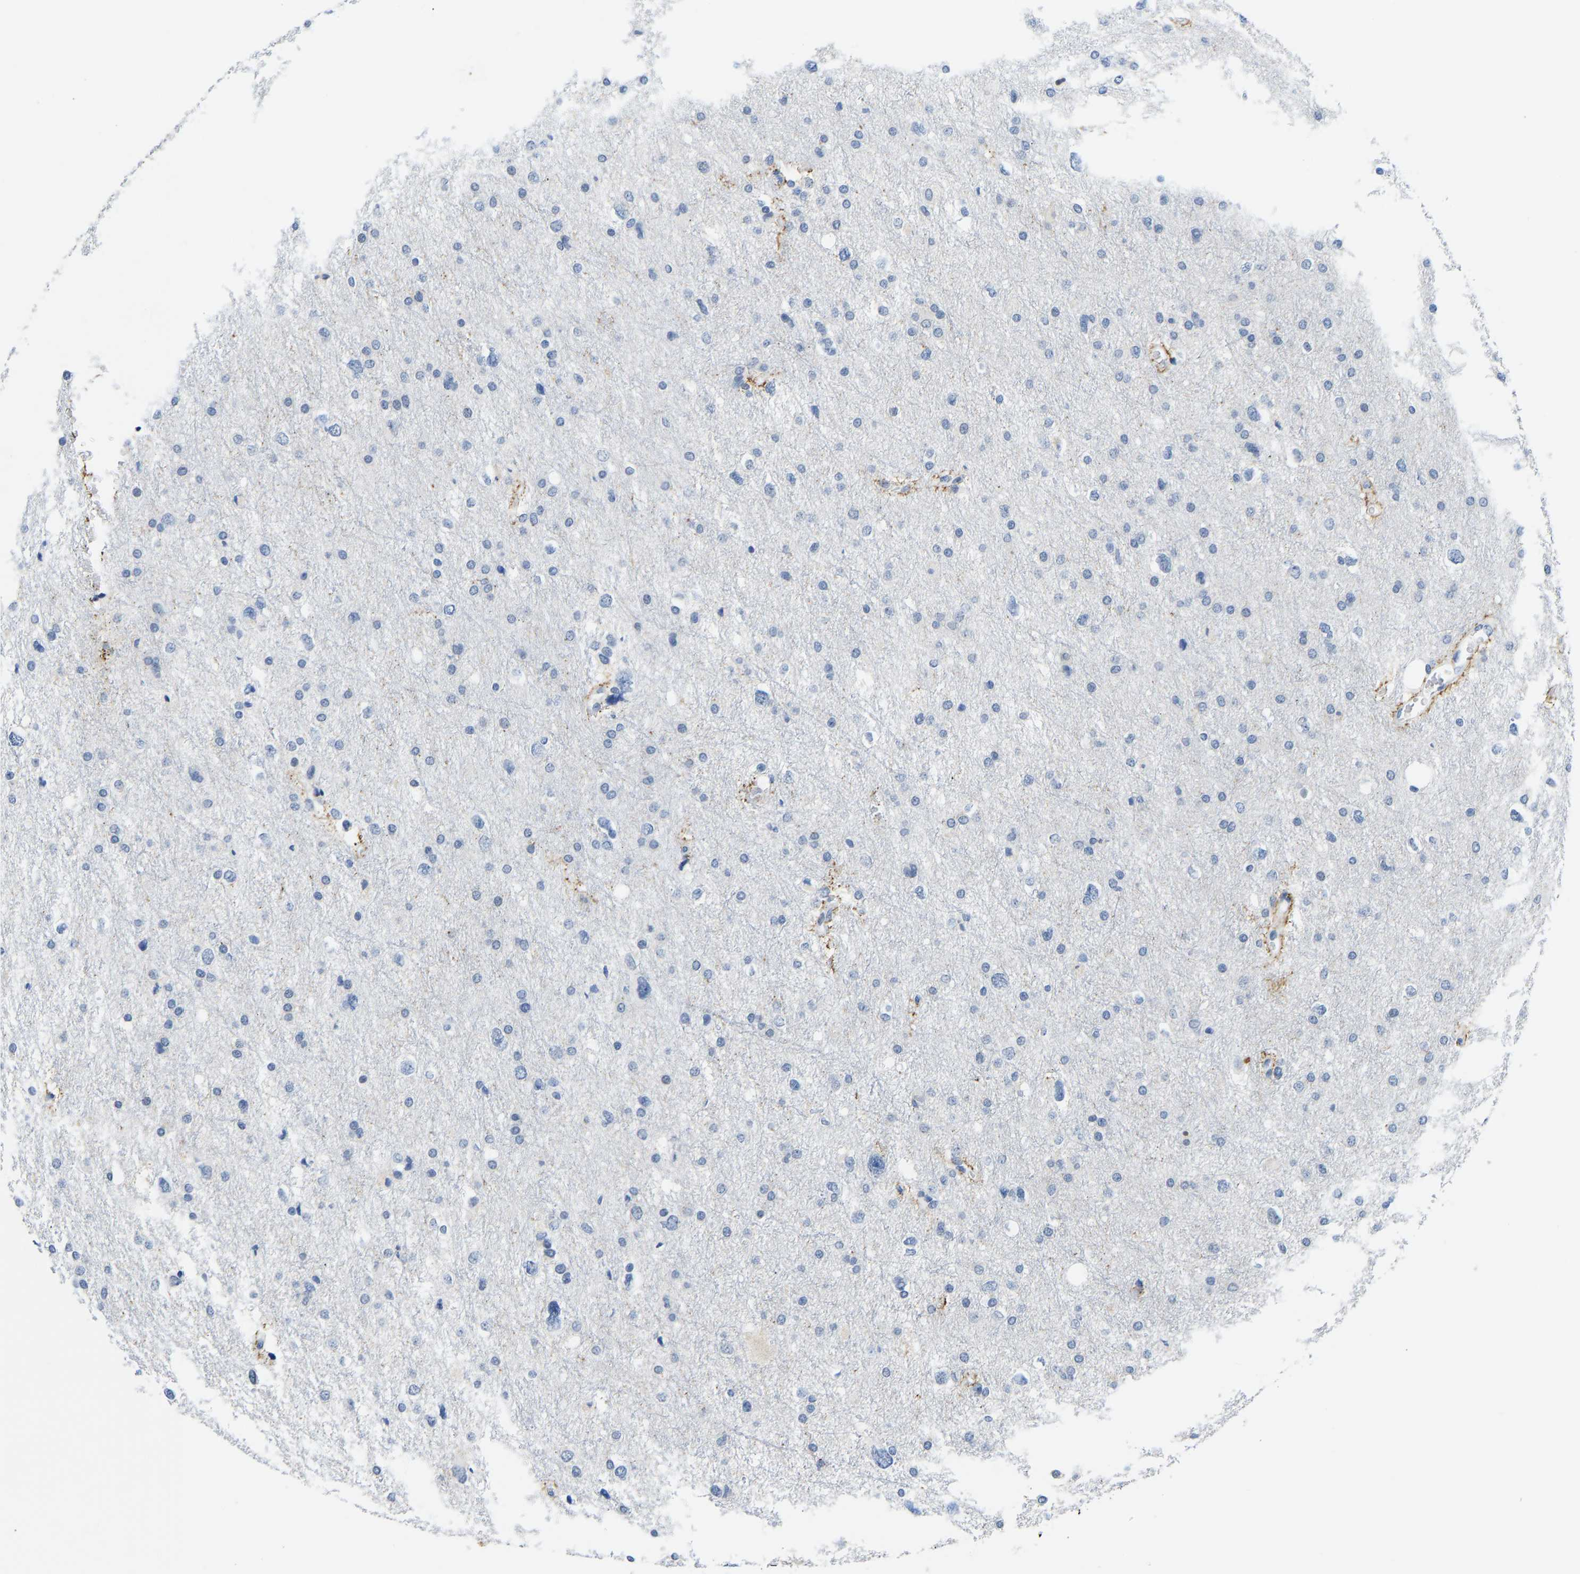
{"staining": {"intensity": "negative", "quantity": "none", "location": "none"}, "tissue": "glioma", "cell_type": "Tumor cells", "image_type": "cancer", "snomed": [{"axis": "morphology", "description": "Glioma, malignant, Low grade"}, {"axis": "topography", "description": "Brain"}], "caption": "A histopathology image of human malignant glioma (low-grade) is negative for staining in tumor cells.", "gene": "TXNDC2", "patient": {"sex": "female", "age": 37}}